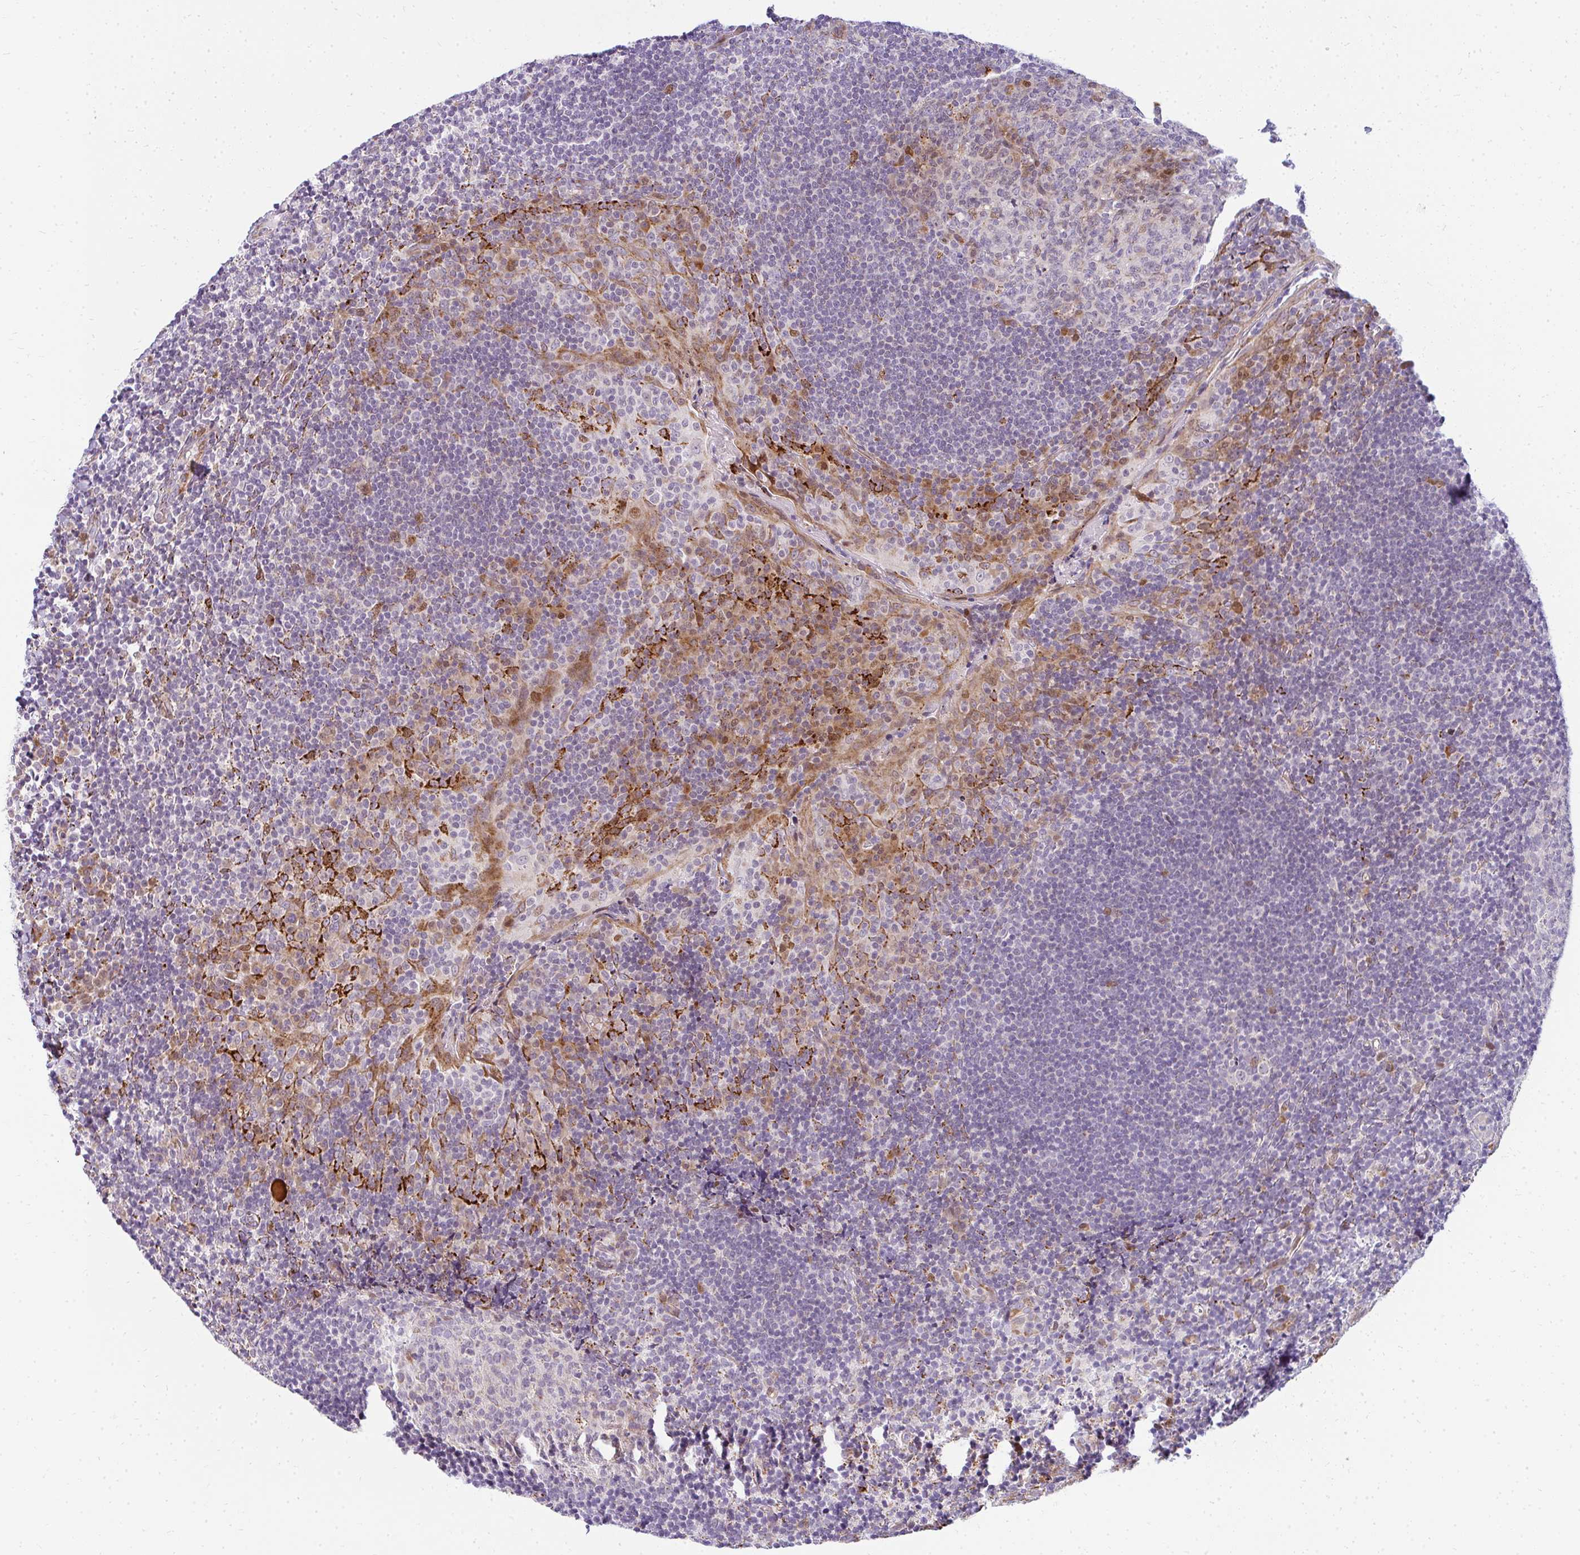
{"staining": {"intensity": "moderate", "quantity": "<25%", "location": "cytoplasmic/membranous"}, "tissue": "tonsil", "cell_type": "Germinal center cells", "image_type": "normal", "snomed": [{"axis": "morphology", "description": "Normal tissue, NOS"}, {"axis": "topography", "description": "Tonsil"}], "caption": "IHC image of unremarkable tonsil: human tonsil stained using IHC demonstrates low levels of moderate protein expression localized specifically in the cytoplasmic/membranous of germinal center cells, appearing as a cytoplasmic/membranous brown color.", "gene": "PLA2G5", "patient": {"sex": "male", "age": 17}}